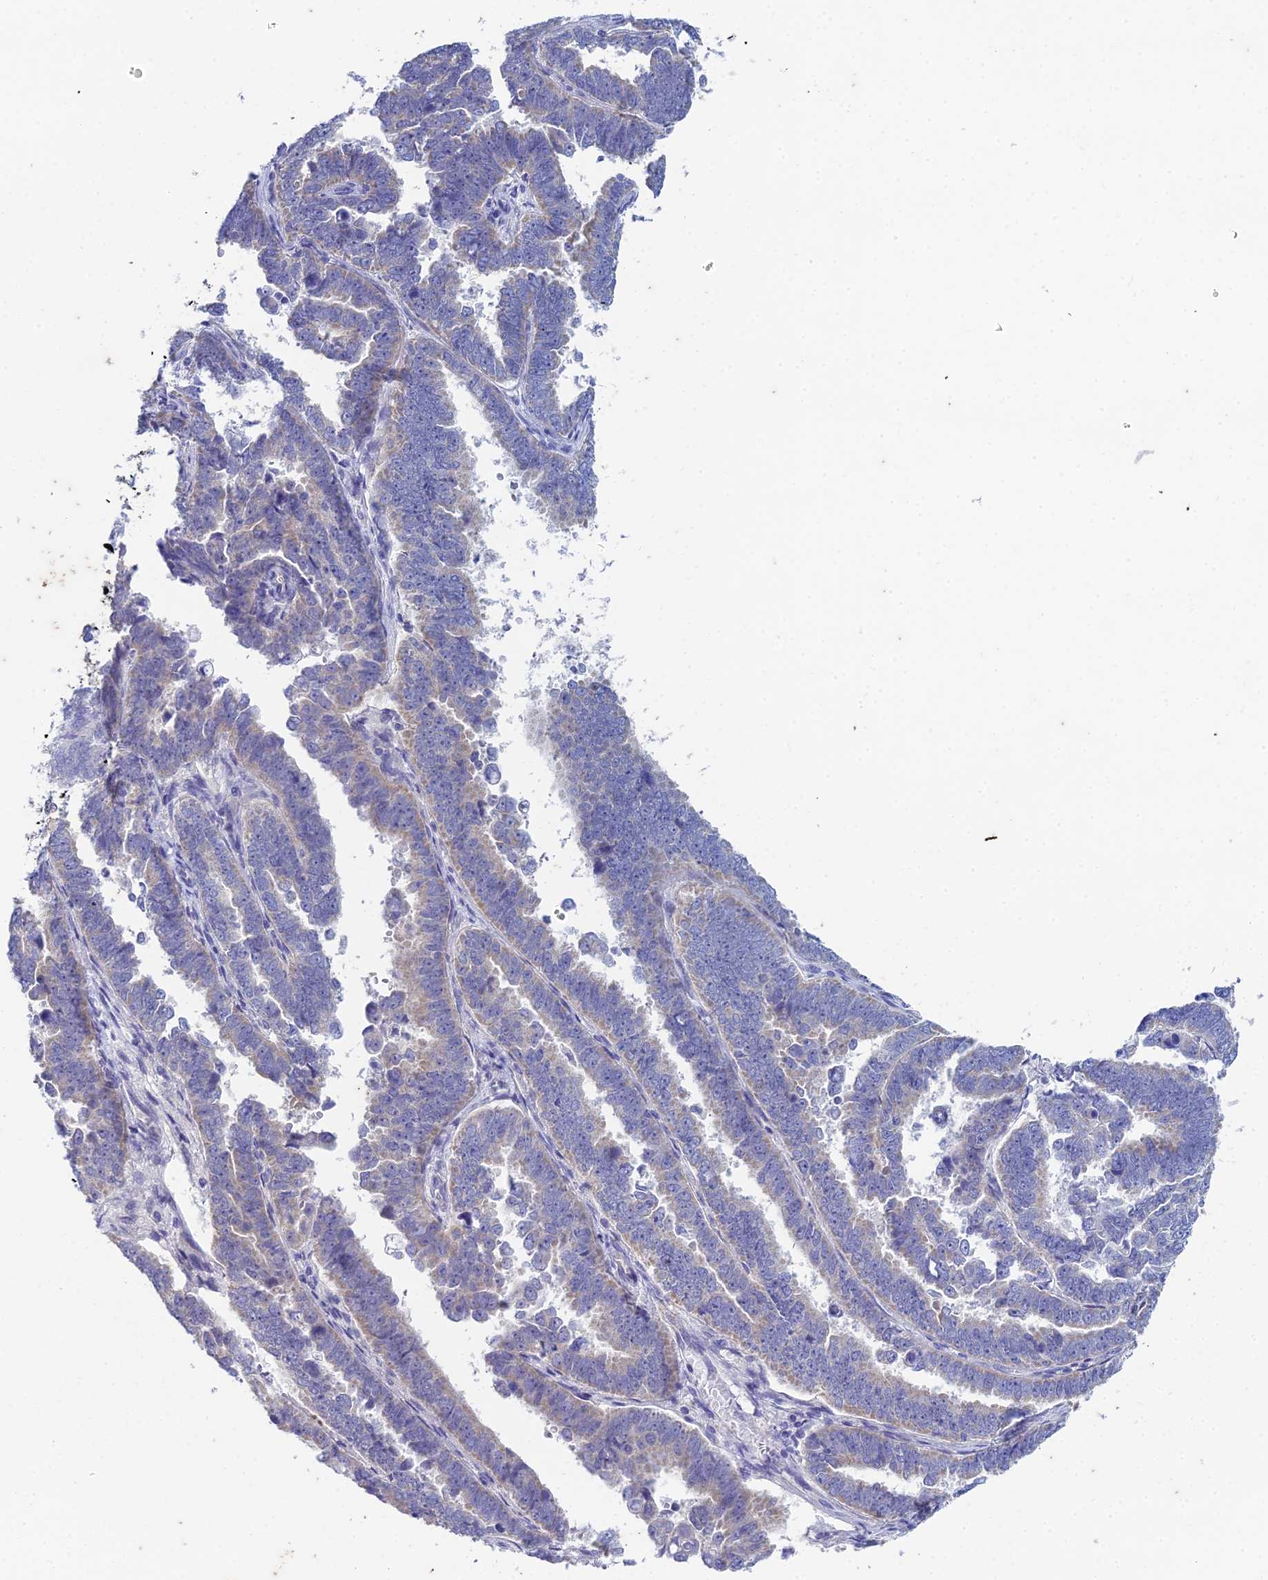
{"staining": {"intensity": "weak", "quantity": "25%-75%", "location": "cytoplasmic/membranous"}, "tissue": "endometrial cancer", "cell_type": "Tumor cells", "image_type": "cancer", "snomed": [{"axis": "morphology", "description": "Adenocarcinoma, NOS"}, {"axis": "topography", "description": "Endometrium"}], "caption": "Protein staining of endometrial cancer (adenocarcinoma) tissue shows weak cytoplasmic/membranous expression in about 25%-75% of tumor cells. (DAB (3,3'-diaminobenzidine) = brown stain, brightfield microscopy at high magnification).", "gene": "EEF2KMT", "patient": {"sex": "female", "age": 75}}